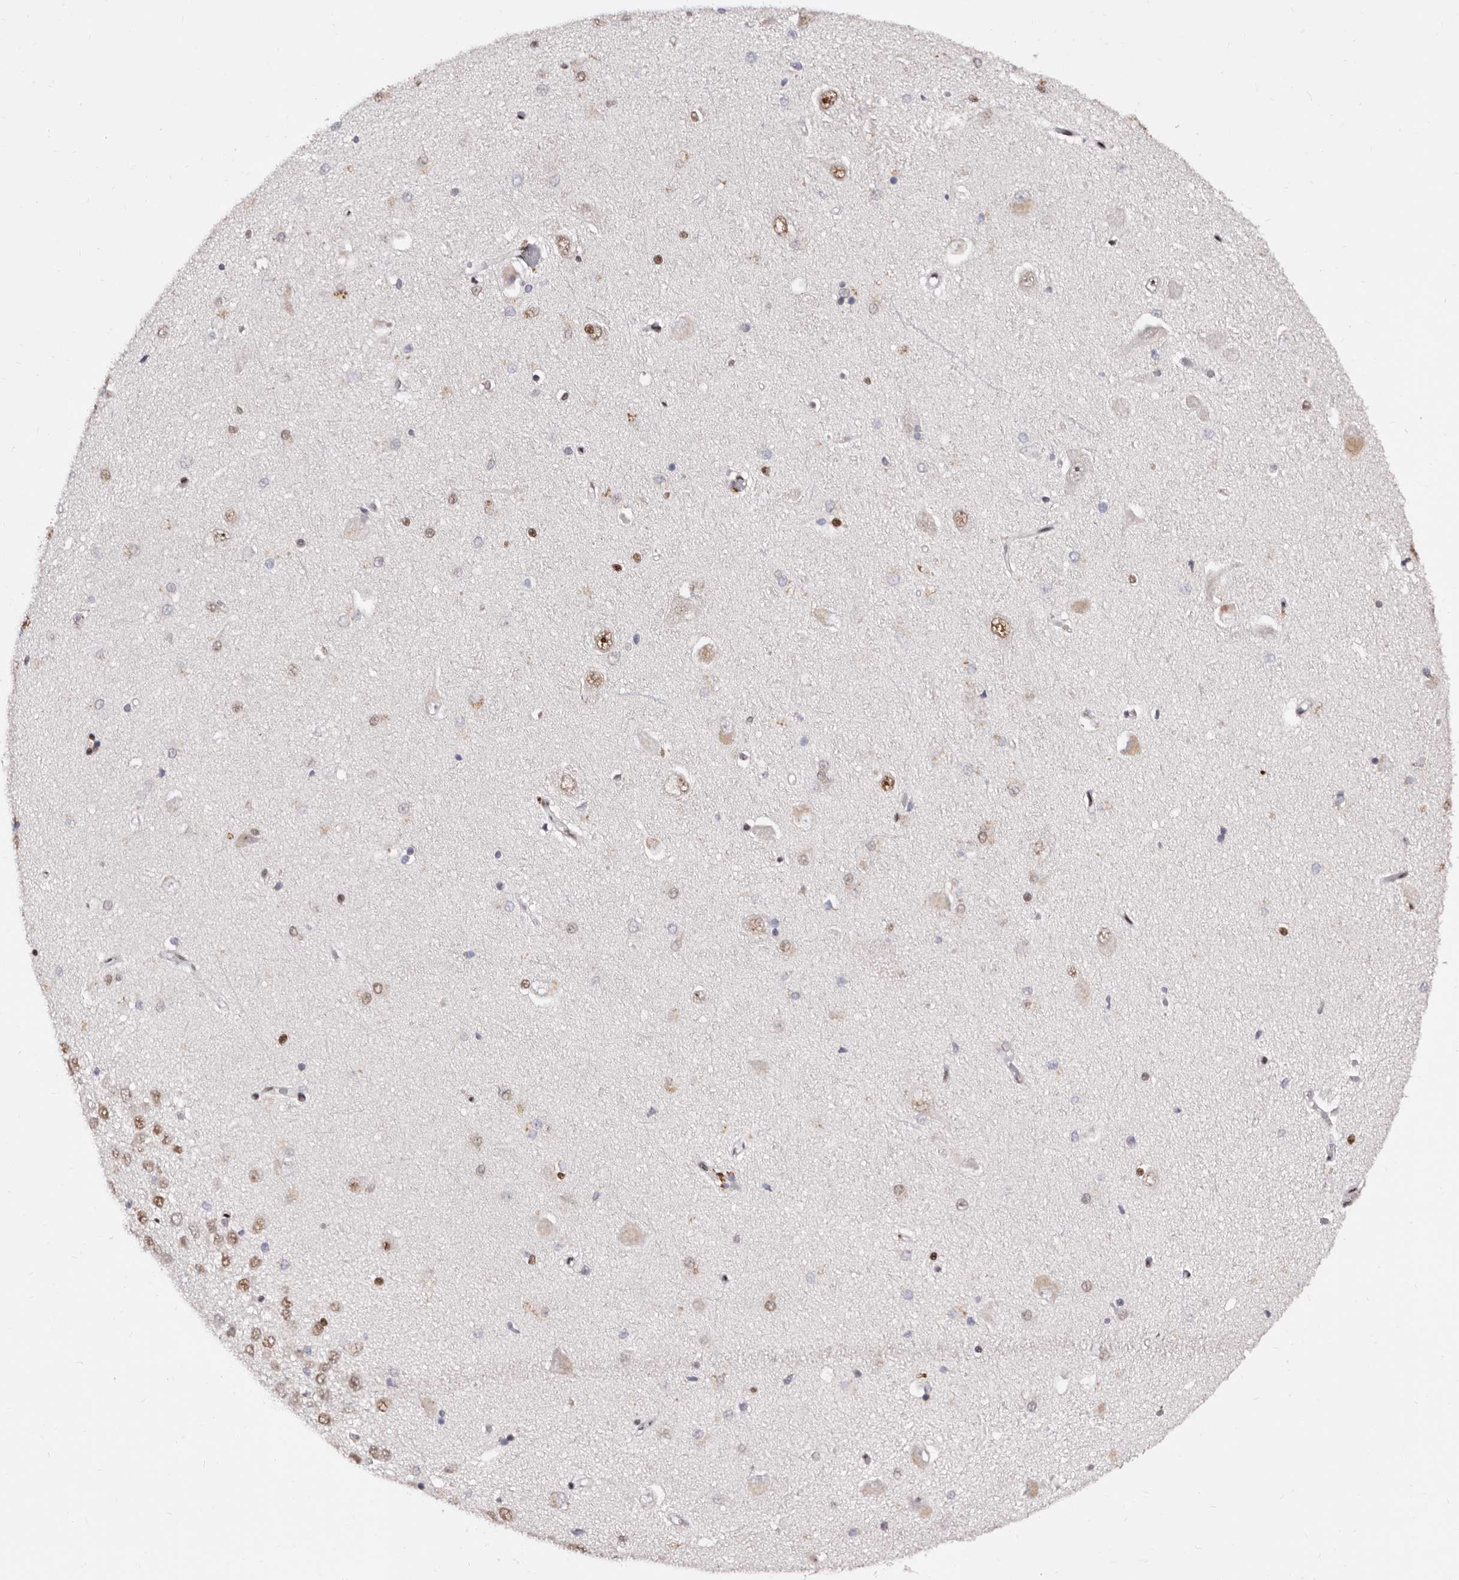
{"staining": {"intensity": "moderate", "quantity": "<25%", "location": "nuclear"}, "tissue": "hippocampus", "cell_type": "Glial cells", "image_type": "normal", "snomed": [{"axis": "morphology", "description": "Normal tissue, NOS"}, {"axis": "topography", "description": "Hippocampus"}], "caption": "Protein analysis of benign hippocampus shows moderate nuclear positivity in approximately <25% of glial cells.", "gene": "ANAPC11", "patient": {"sex": "male", "age": 45}}